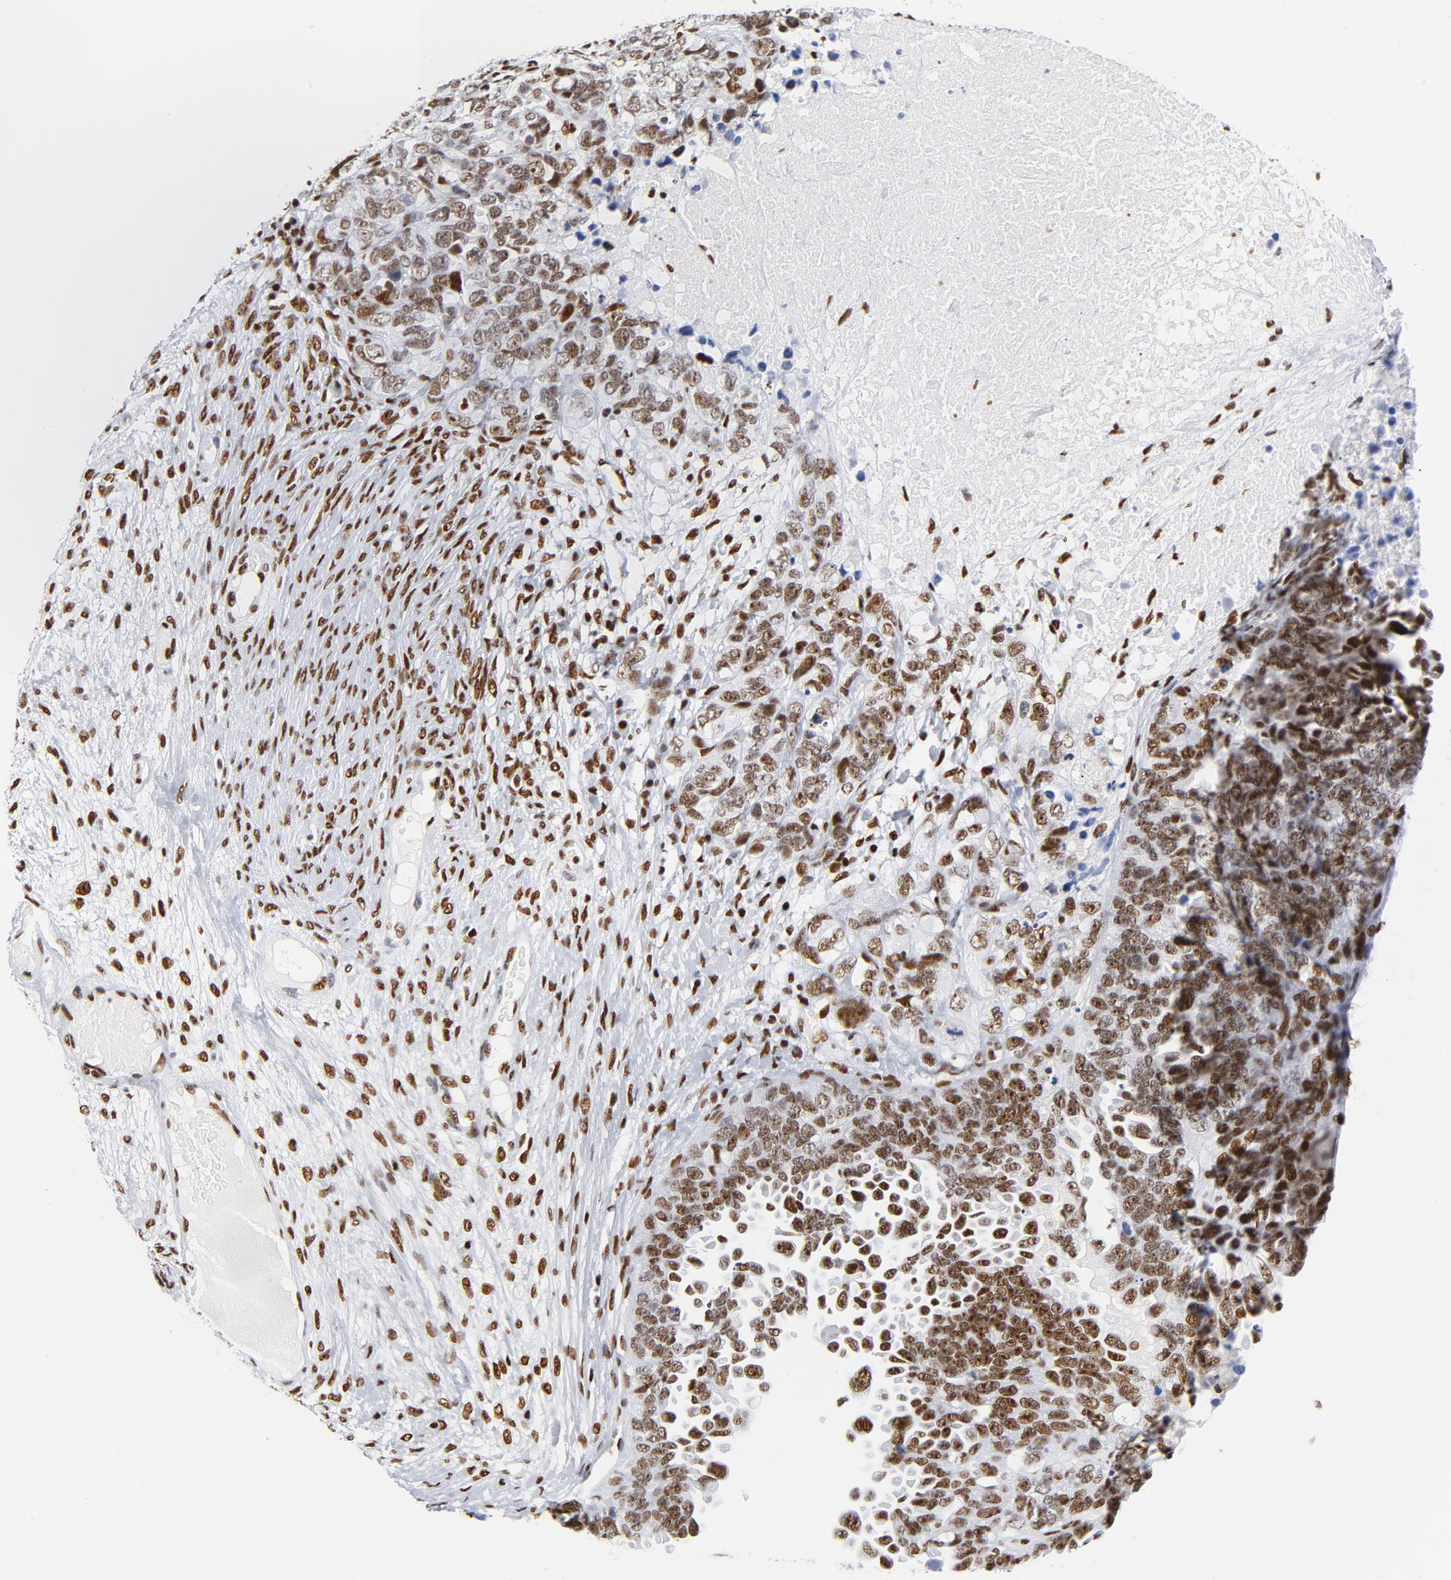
{"staining": {"intensity": "strong", "quantity": ">75%", "location": "nuclear"}, "tissue": "ovarian cancer", "cell_type": "Tumor cells", "image_type": "cancer", "snomed": [{"axis": "morphology", "description": "Cystadenocarcinoma, serous, NOS"}, {"axis": "topography", "description": "Ovary"}], "caption": "Immunohistochemical staining of human serous cystadenocarcinoma (ovarian) shows high levels of strong nuclear protein staining in approximately >75% of tumor cells.", "gene": "XRCC5", "patient": {"sex": "female", "age": 82}}